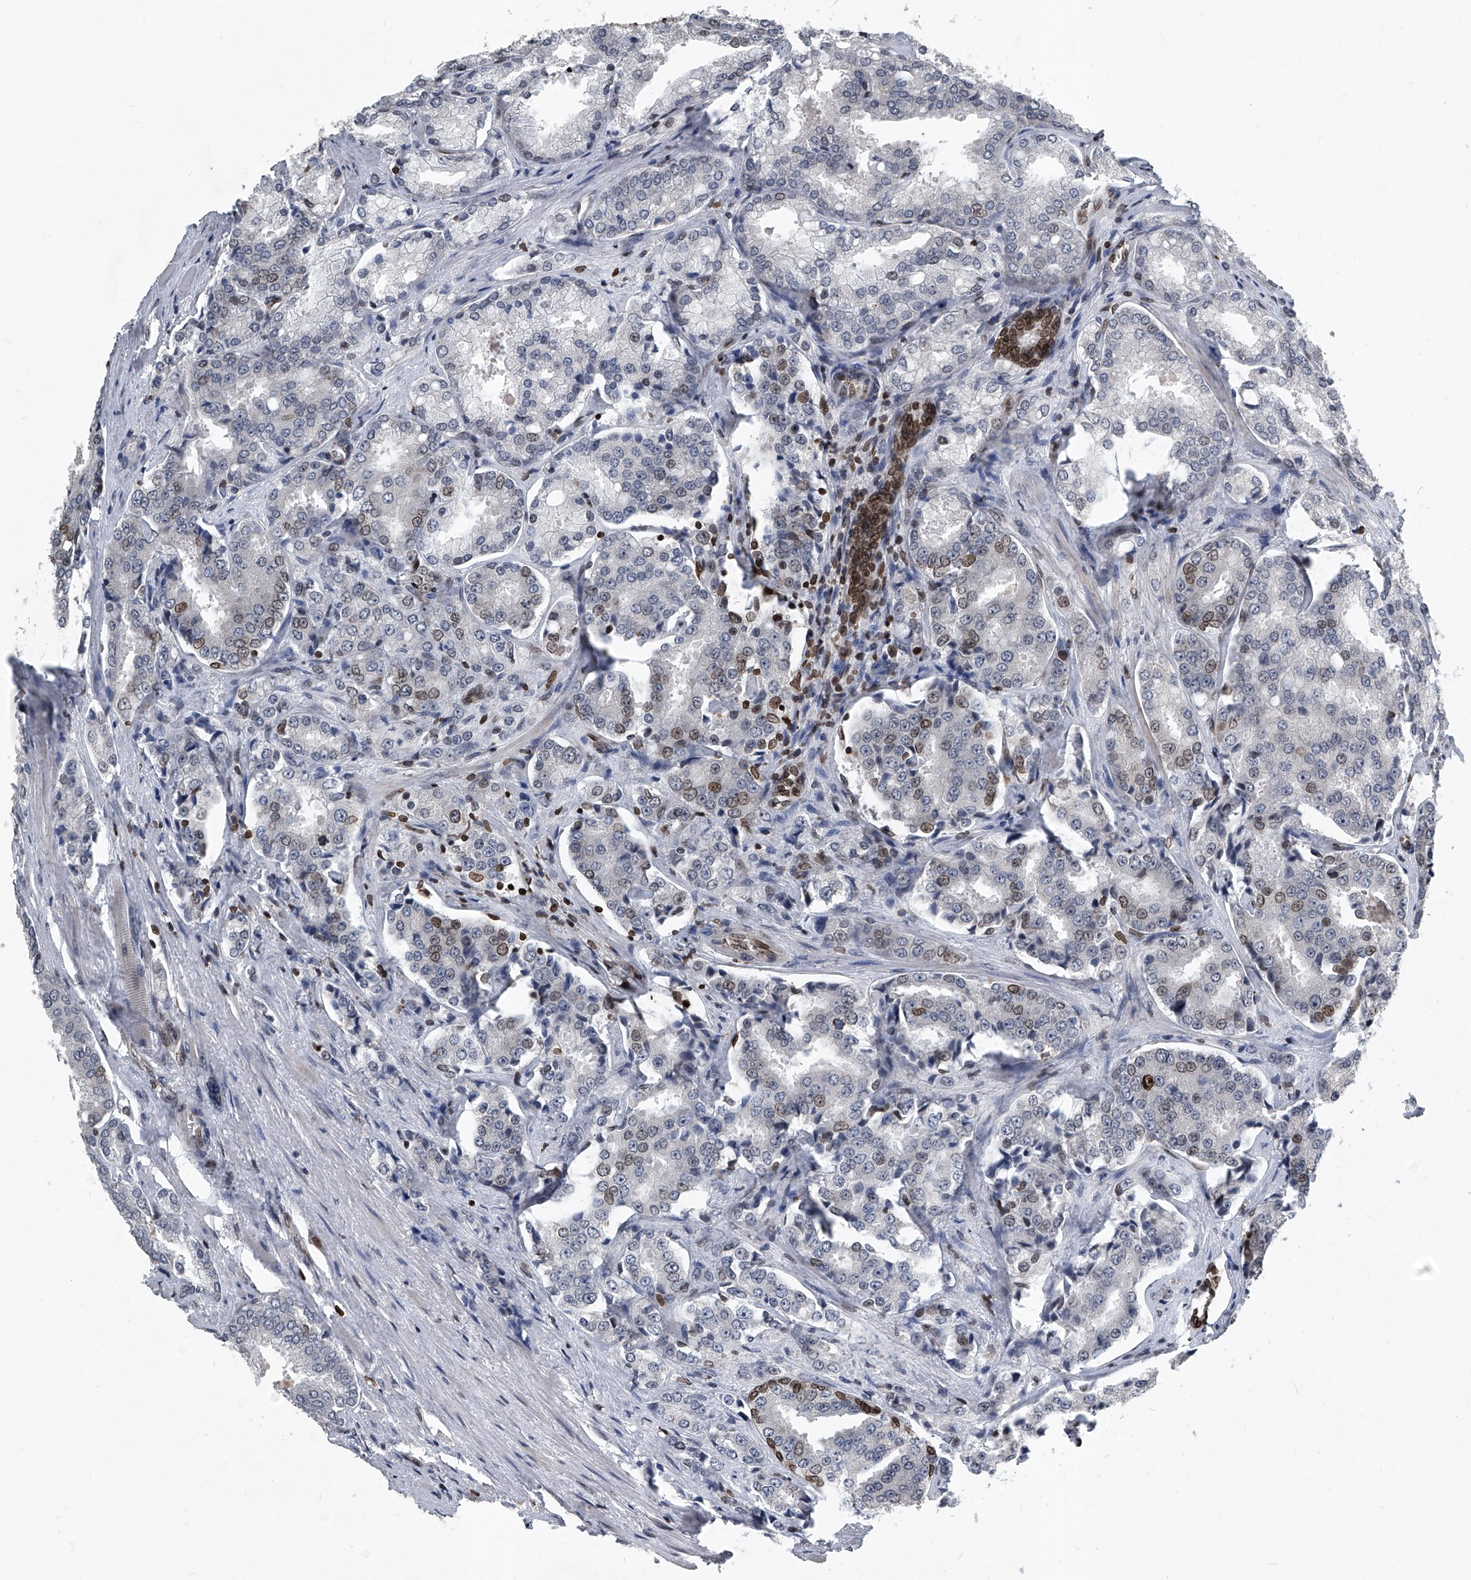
{"staining": {"intensity": "moderate", "quantity": "<25%", "location": "cytoplasmic/membranous,nuclear"}, "tissue": "prostate cancer", "cell_type": "Tumor cells", "image_type": "cancer", "snomed": [{"axis": "morphology", "description": "Adenocarcinoma, High grade"}, {"axis": "topography", "description": "Prostate"}], "caption": "Immunohistochemistry photomicrograph of human prostate adenocarcinoma (high-grade) stained for a protein (brown), which displays low levels of moderate cytoplasmic/membranous and nuclear expression in about <25% of tumor cells.", "gene": "PHF20", "patient": {"sex": "male", "age": 50}}